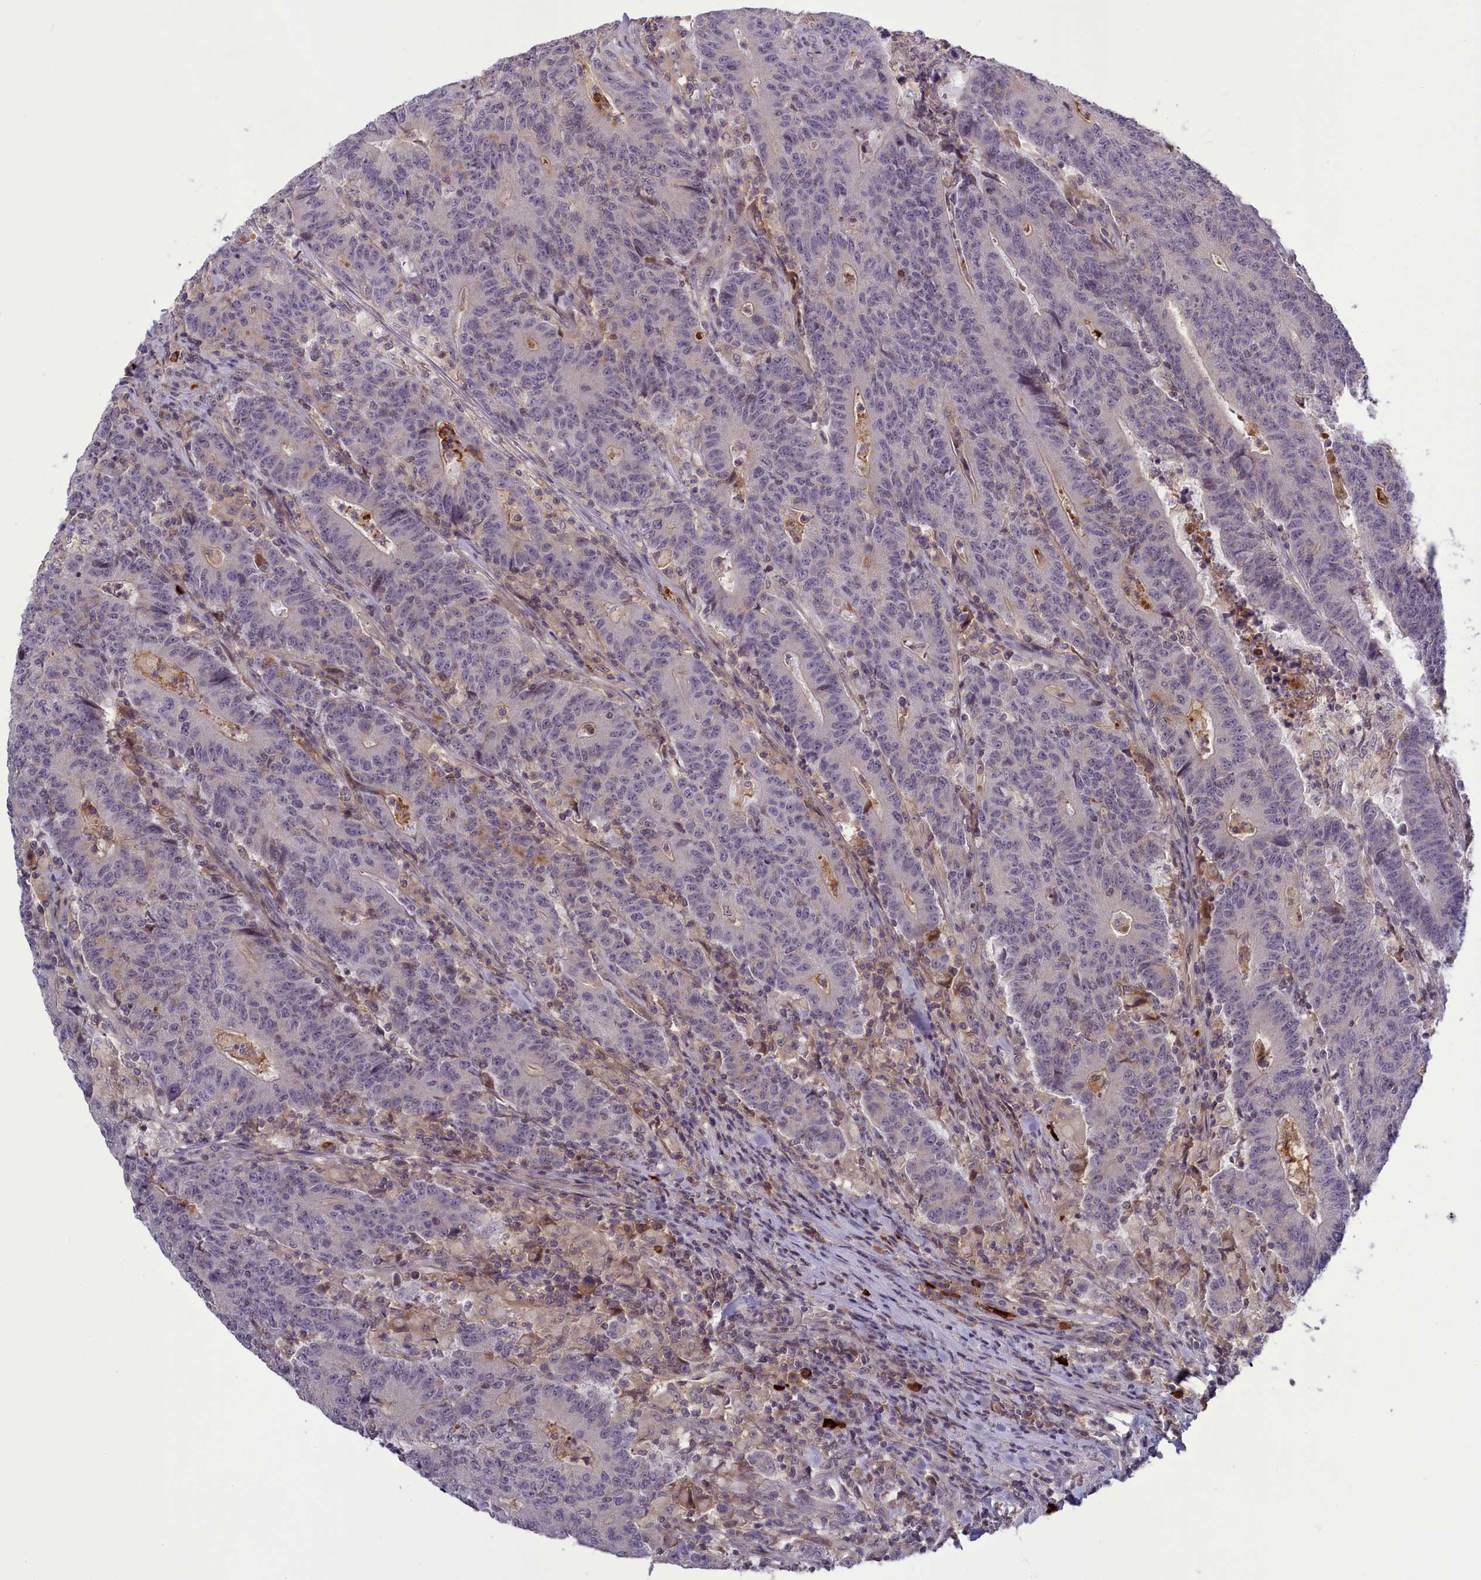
{"staining": {"intensity": "negative", "quantity": "none", "location": "none"}, "tissue": "colorectal cancer", "cell_type": "Tumor cells", "image_type": "cancer", "snomed": [{"axis": "morphology", "description": "Adenocarcinoma, NOS"}, {"axis": "topography", "description": "Colon"}], "caption": "DAB (3,3'-diaminobenzidine) immunohistochemical staining of human colorectal cancer reveals no significant expression in tumor cells. The staining was performed using DAB to visualize the protein expression in brown, while the nuclei were stained in blue with hematoxylin (Magnification: 20x).", "gene": "RRAD", "patient": {"sex": "female", "age": 75}}